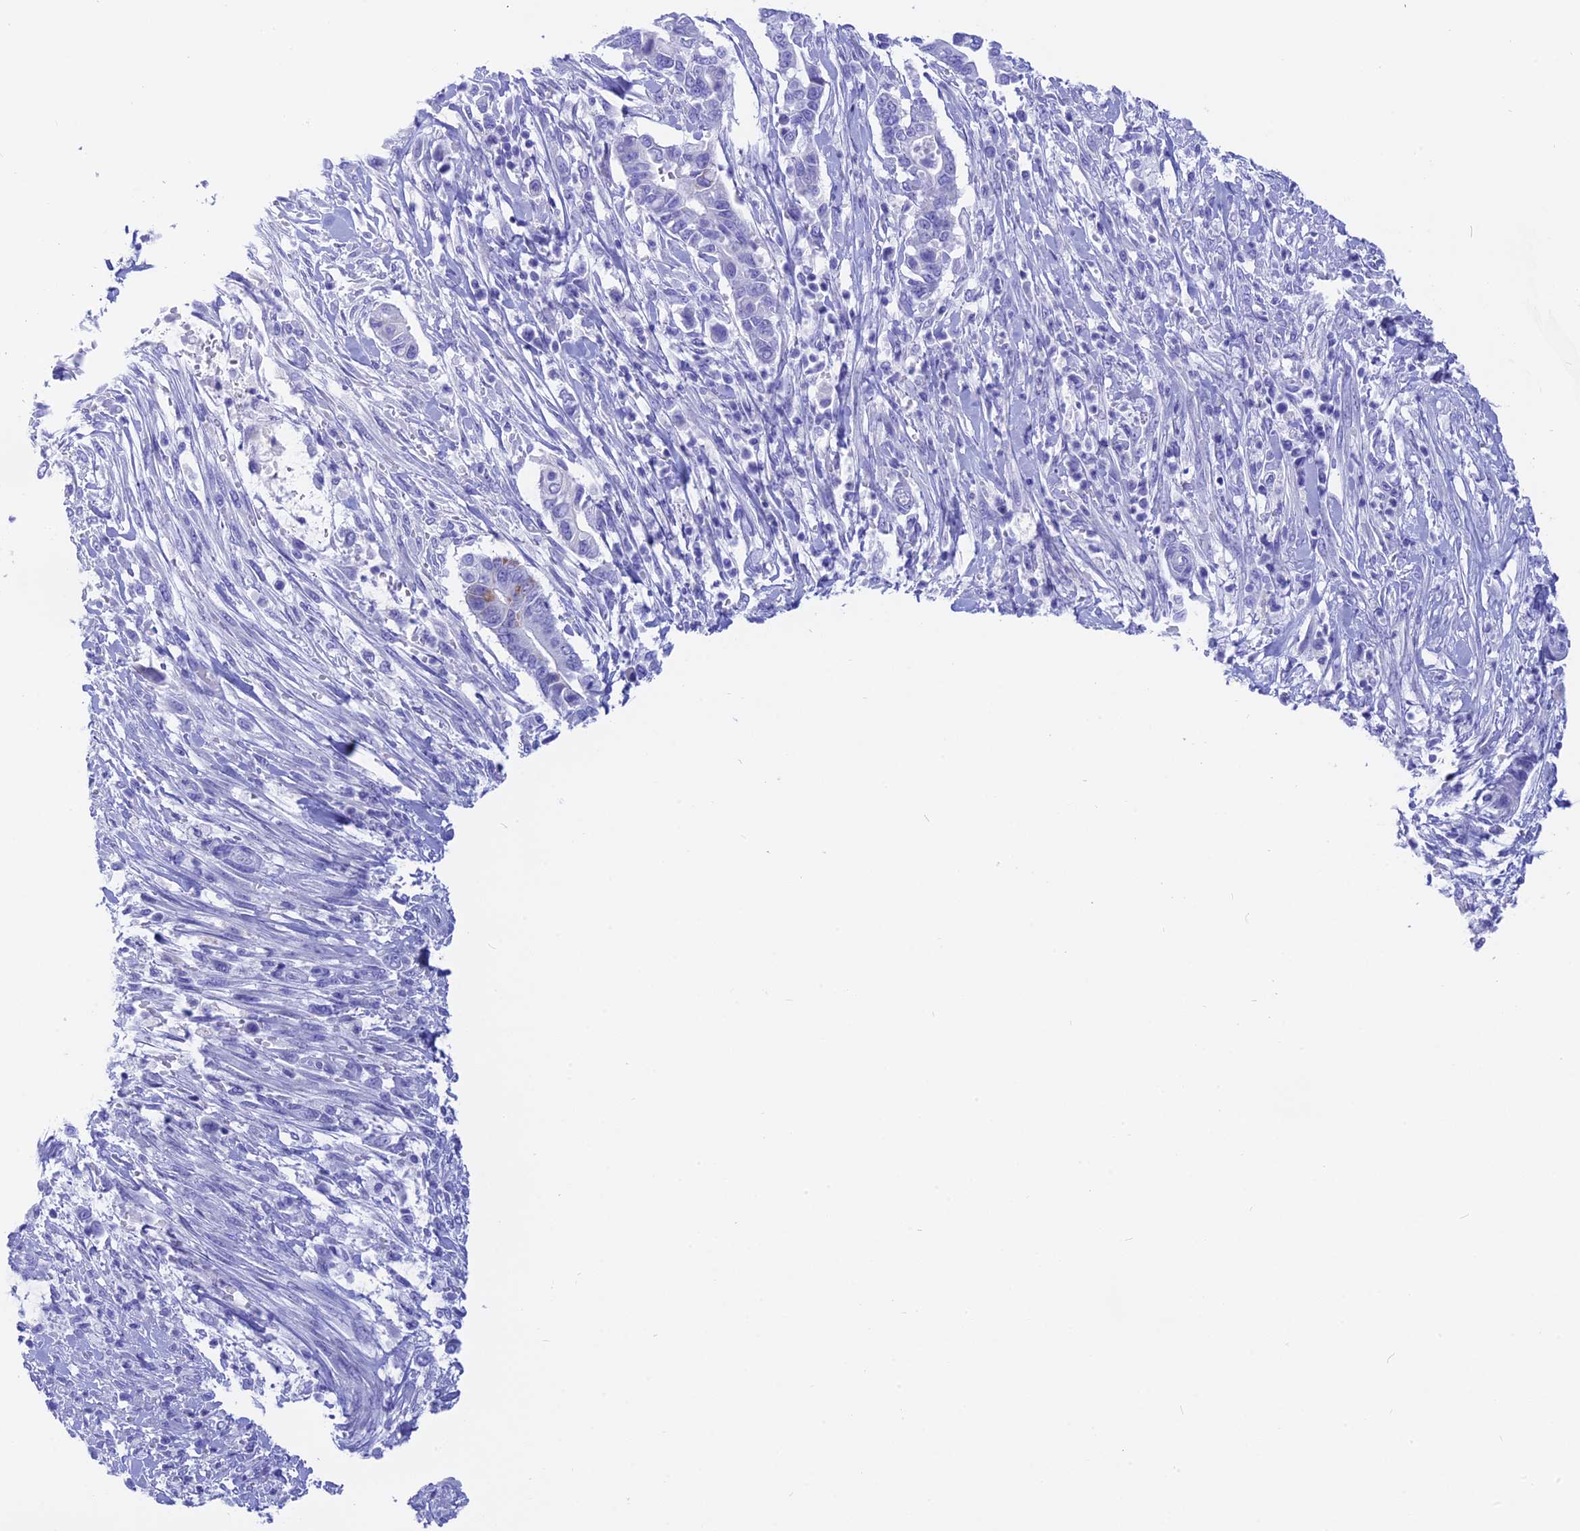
{"staining": {"intensity": "negative", "quantity": "none", "location": "none"}, "tissue": "pancreatic cancer", "cell_type": "Tumor cells", "image_type": "cancer", "snomed": [{"axis": "morphology", "description": "Adenocarcinoma, NOS"}, {"axis": "topography", "description": "Pancreas"}], "caption": "This is an immunohistochemistry image of pancreatic cancer. There is no expression in tumor cells.", "gene": "ISCA1", "patient": {"sex": "male", "age": 68}}